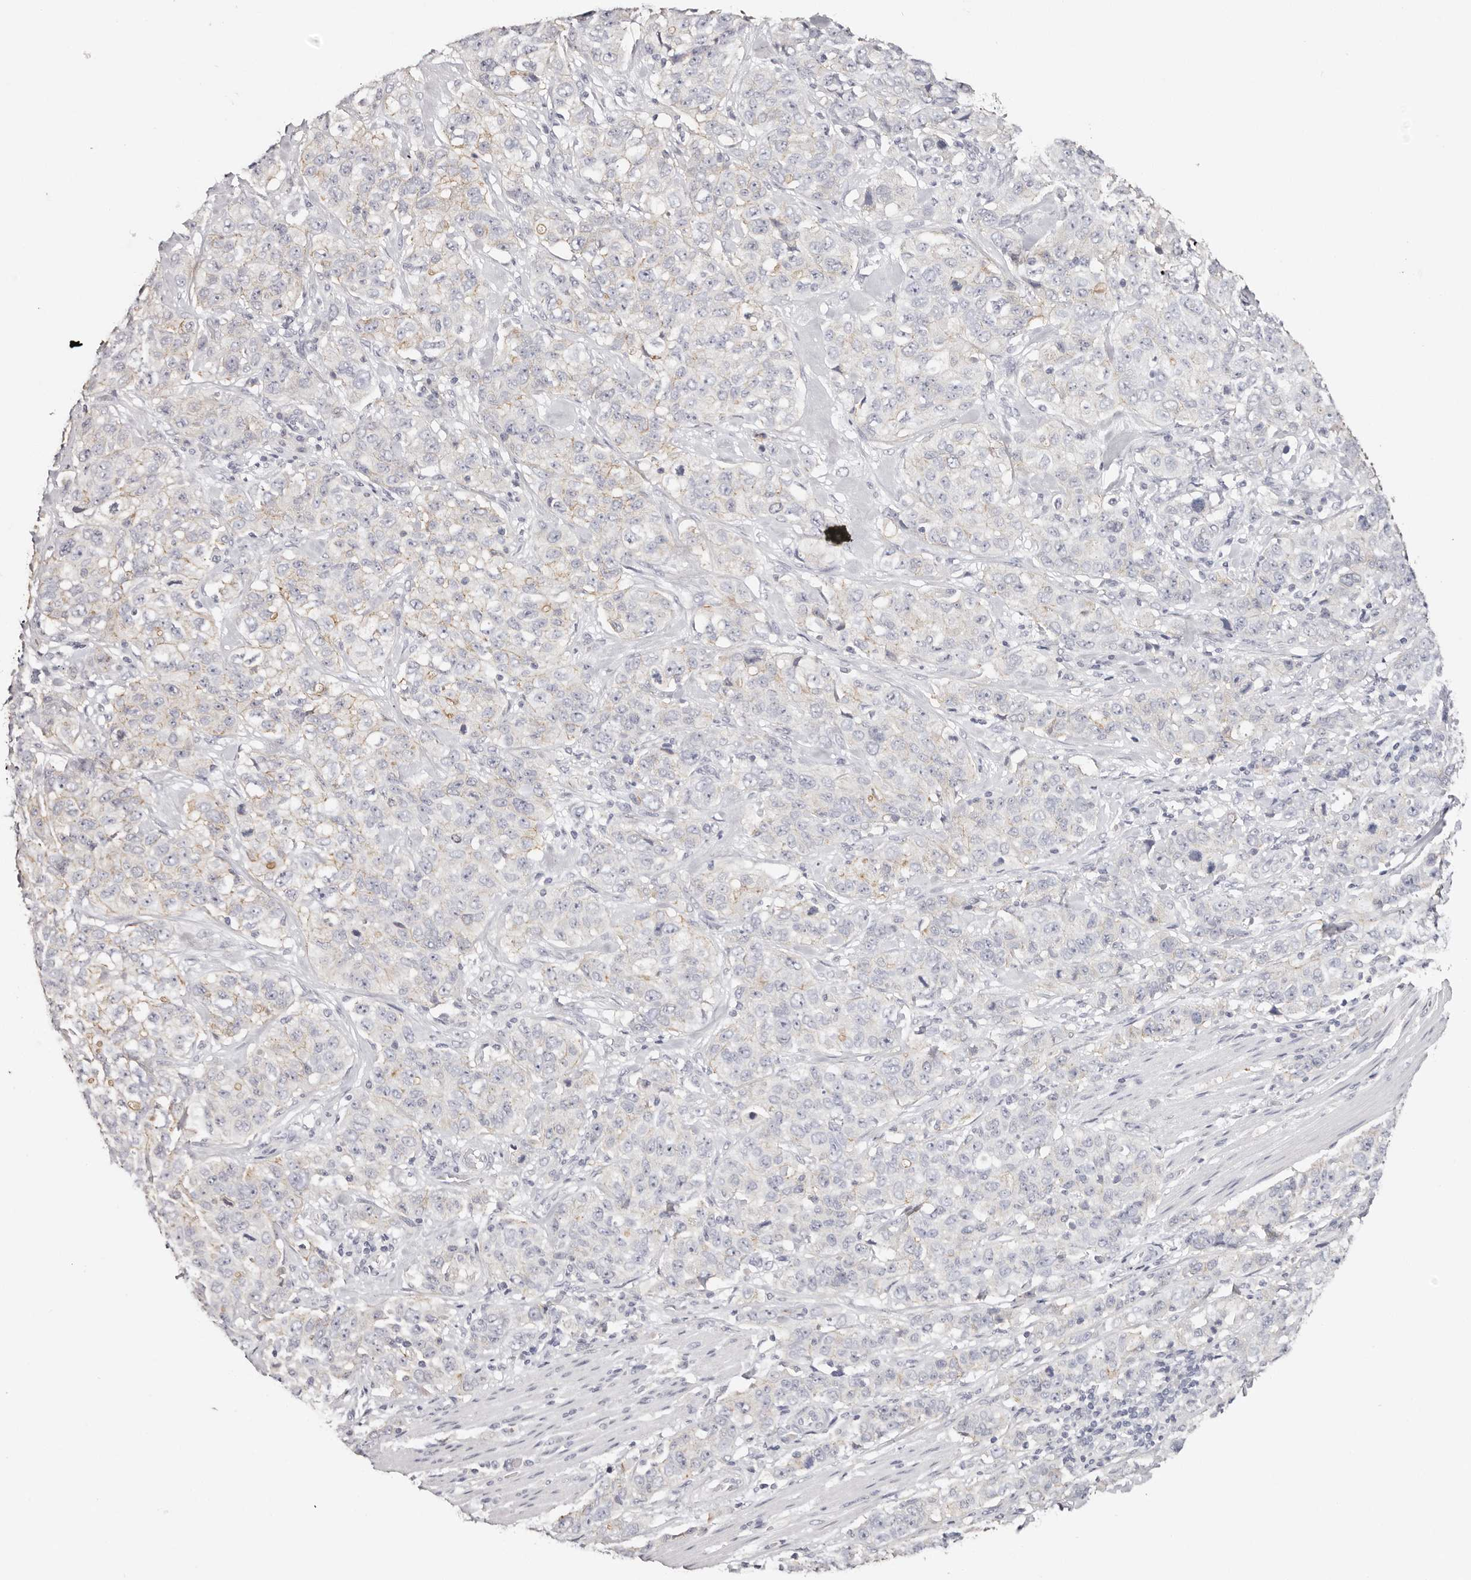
{"staining": {"intensity": "weak", "quantity": "<25%", "location": "cytoplasmic/membranous"}, "tissue": "stomach cancer", "cell_type": "Tumor cells", "image_type": "cancer", "snomed": [{"axis": "morphology", "description": "Adenocarcinoma, NOS"}, {"axis": "topography", "description": "Stomach"}], "caption": "Immunohistochemistry (IHC) micrograph of neoplastic tissue: stomach cancer (adenocarcinoma) stained with DAB (3,3'-diaminobenzidine) exhibits no significant protein staining in tumor cells.", "gene": "ROM1", "patient": {"sex": "male", "age": 48}}